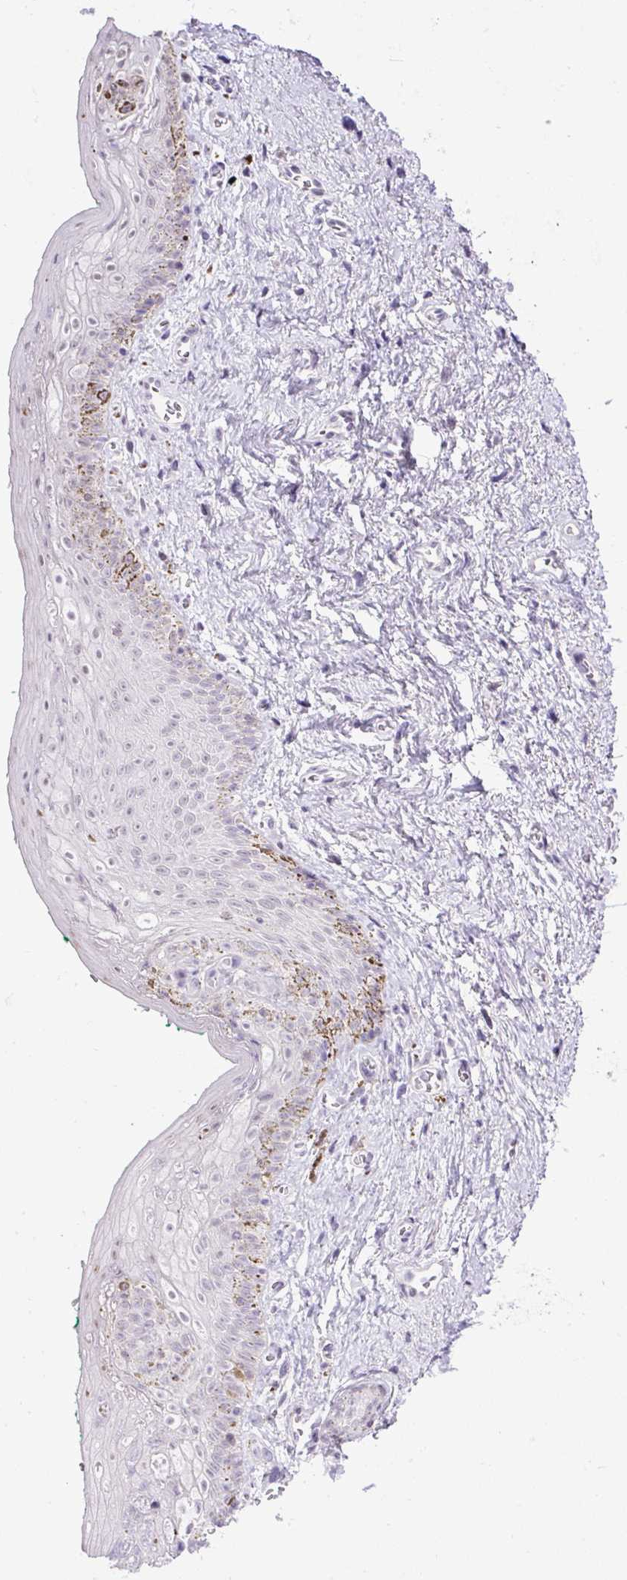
{"staining": {"intensity": "weak", "quantity": "<25%", "location": "nuclear"}, "tissue": "vagina", "cell_type": "Squamous epithelial cells", "image_type": "normal", "snomed": [{"axis": "morphology", "description": "Normal tissue, NOS"}, {"axis": "topography", "description": "Vulva"}, {"axis": "topography", "description": "Vagina"}, {"axis": "topography", "description": "Peripheral nerve tissue"}], "caption": "This is an immunohistochemistry micrograph of unremarkable vagina. There is no staining in squamous epithelial cells.", "gene": "WNT10B", "patient": {"sex": "female", "age": 66}}